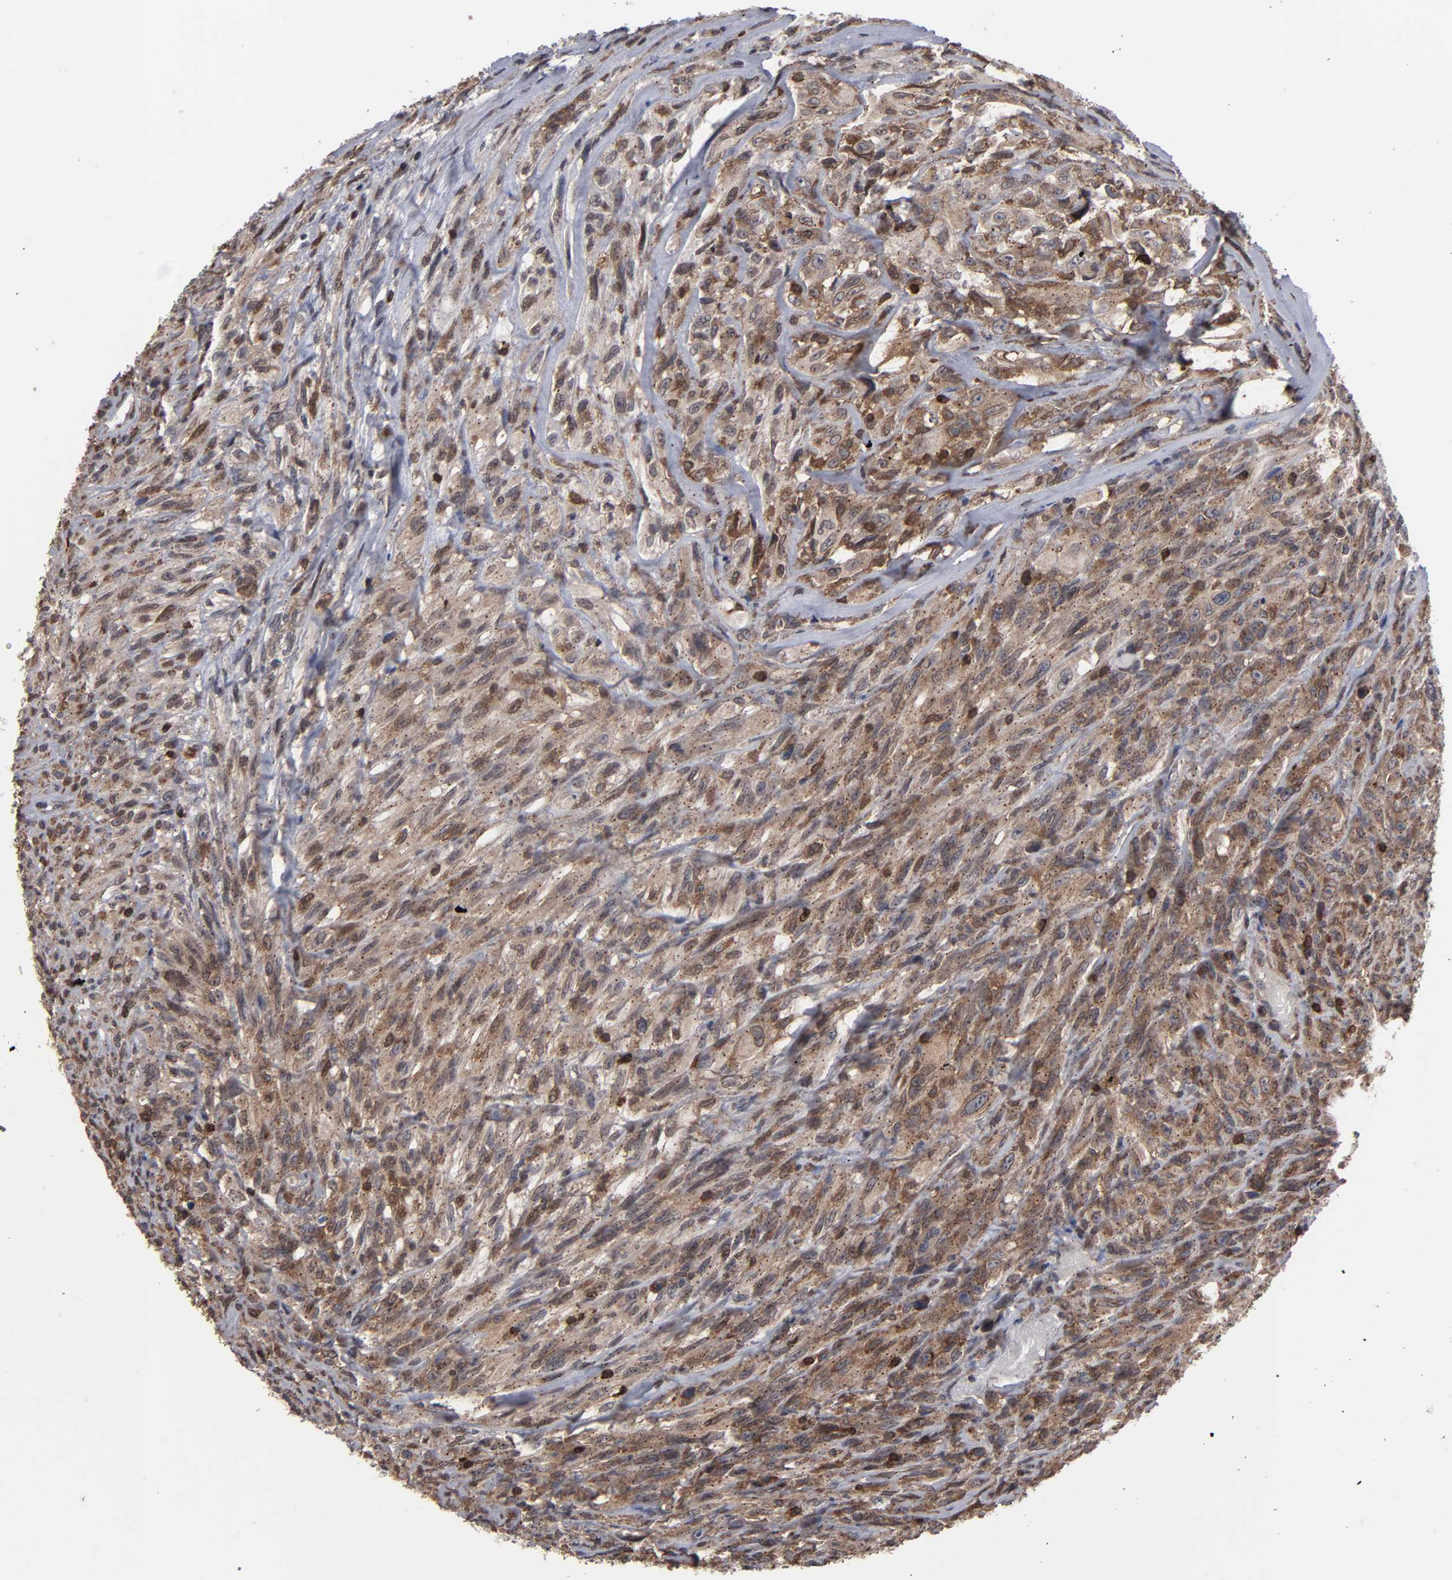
{"staining": {"intensity": "moderate", "quantity": ">75%", "location": "cytoplasmic/membranous"}, "tissue": "glioma", "cell_type": "Tumor cells", "image_type": "cancer", "snomed": [{"axis": "morphology", "description": "Glioma, malignant, High grade"}, {"axis": "topography", "description": "Brain"}], "caption": "Malignant glioma (high-grade) stained with DAB immunohistochemistry shows medium levels of moderate cytoplasmic/membranous expression in approximately >75% of tumor cells. (brown staining indicates protein expression, while blue staining denotes nuclei).", "gene": "KIAA2026", "patient": {"sex": "male", "age": 48}}